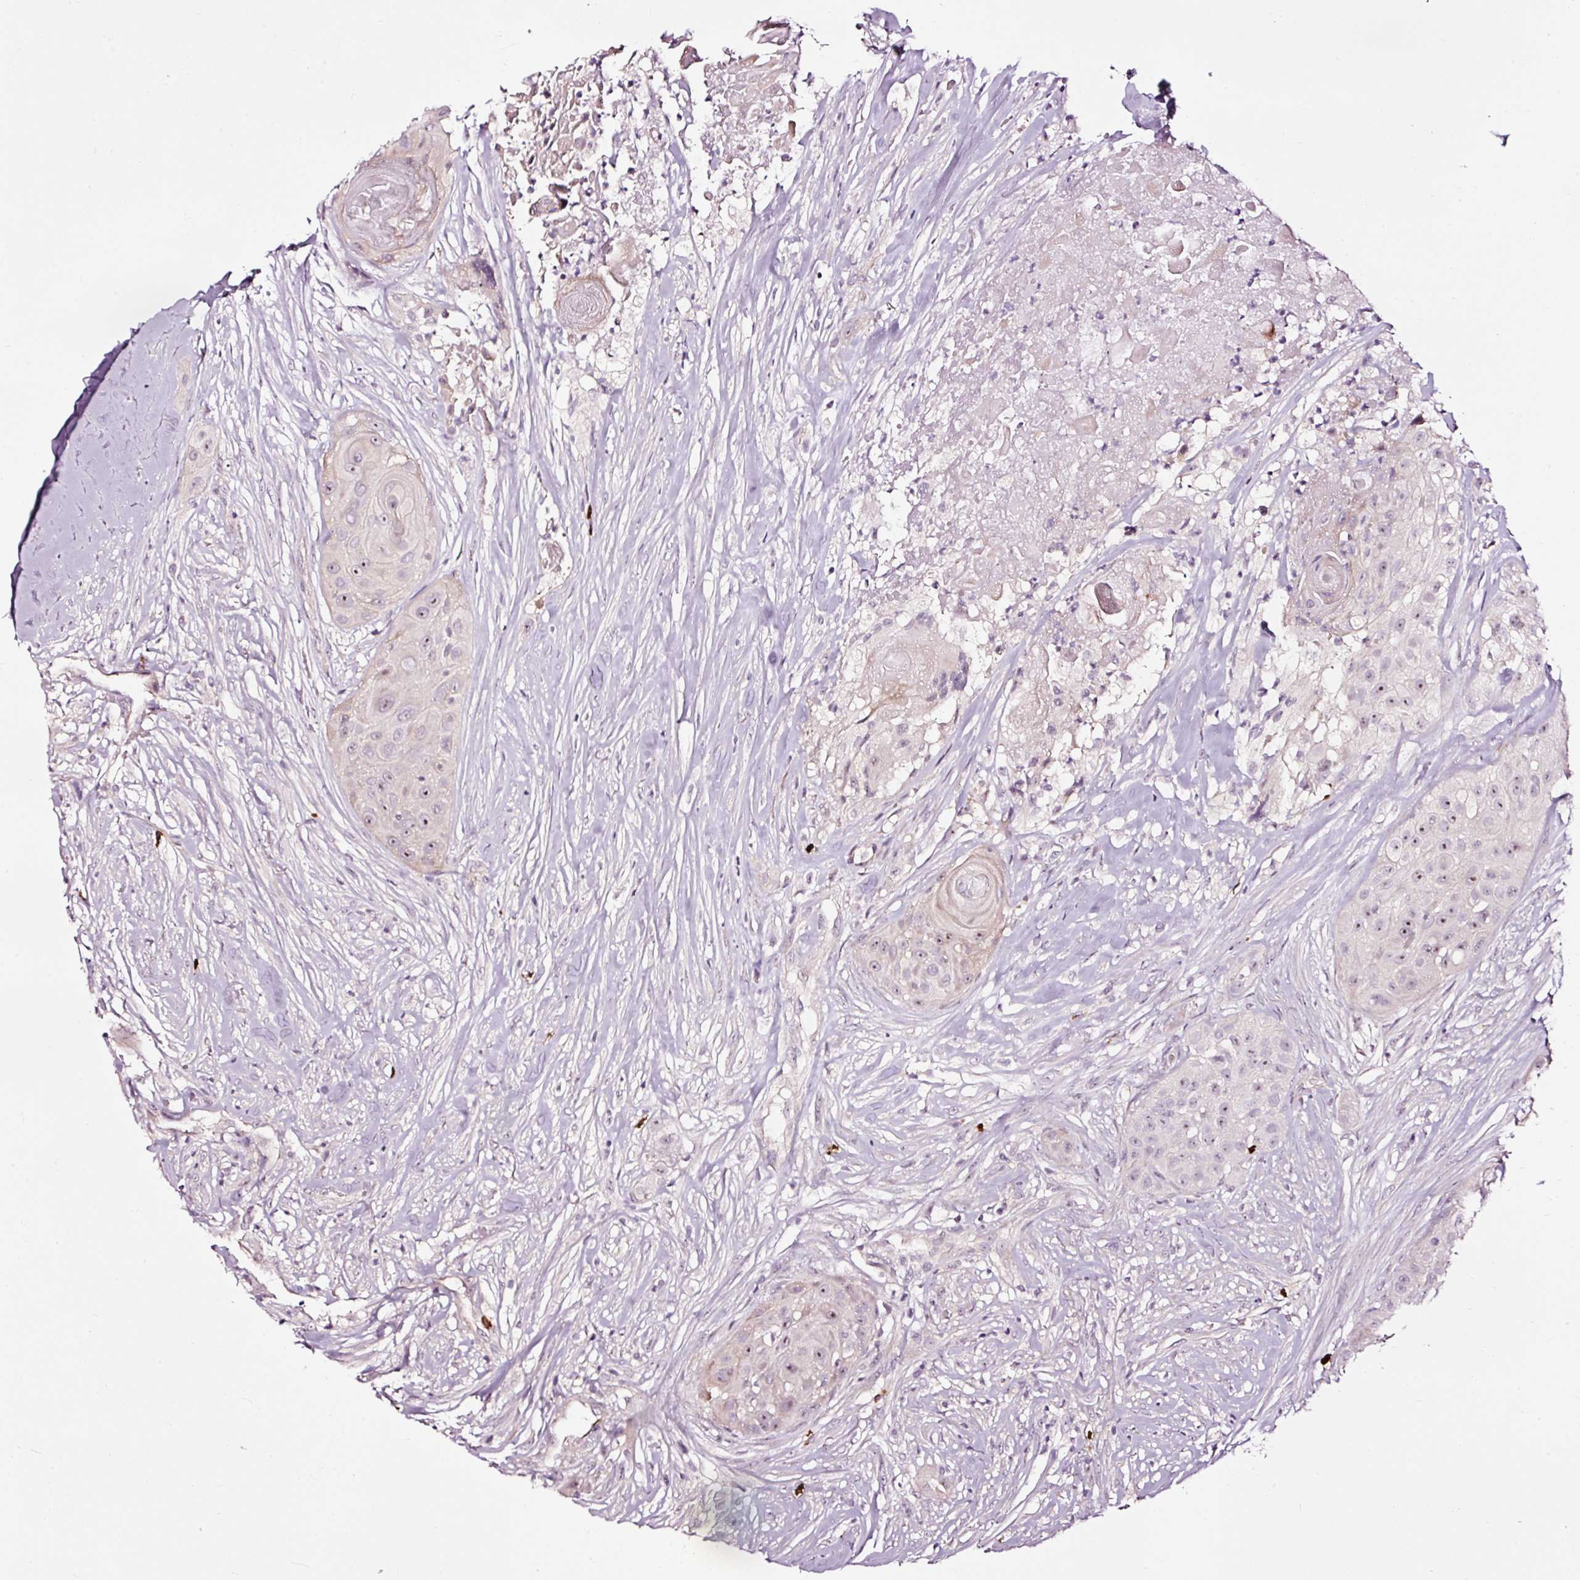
{"staining": {"intensity": "moderate", "quantity": "25%-75%", "location": "nuclear"}, "tissue": "head and neck cancer", "cell_type": "Tumor cells", "image_type": "cancer", "snomed": [{"axis": "morphology", "description": "Squamous cell carcinoma, NOS"}, {"axis": "topography", "description": "Head-Neck"}], "caption": "This micrograph shows immunohistochemistry staining of human head and neck cancer, with medium moderate nuclear staining in about 25%-75% of tumor cells.", "gene": "UTP14A", "patient": {"sex": "male", "age": 83}}